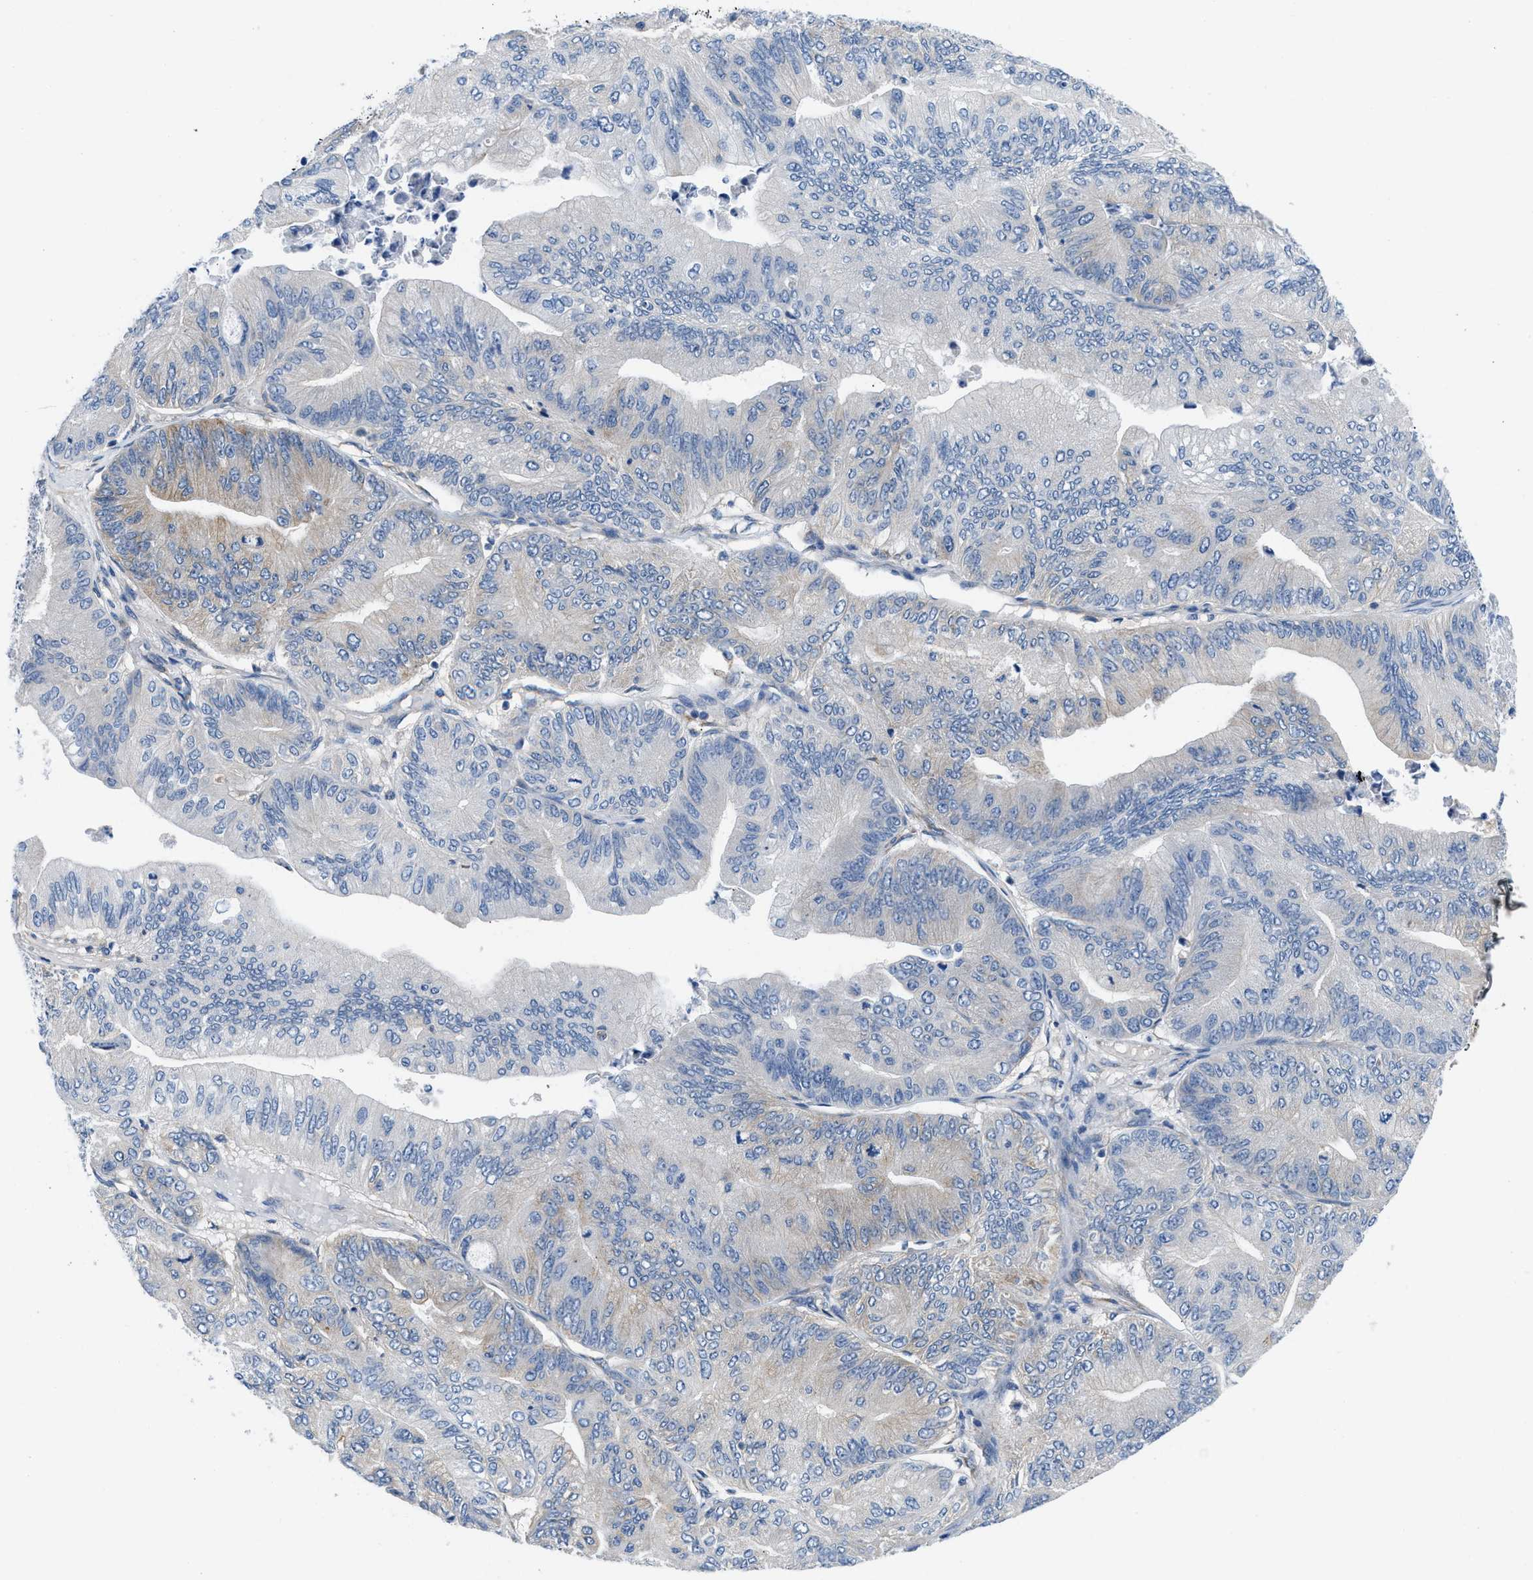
{"staining": {"intensity": "weak", "quantity": "<25%", "location": "cytoplasmic/membranous"}, "tissue": "ovarian cancer", "cell_type": "Tumor cells", "image_type": "cancer", "snomed": [{"axis": "morphology", "description": "Cystadenocarcinoma, mucinous, NOS"}, {"axis": "topography", "description": "Ovary"}], "caption": "This is an IHC image of mucinous cystadenocarcinoma (ovarian). There is no staining in tumor cells.", "gene": "BNC2", "patient": {"sex": "female", "age": 61}}